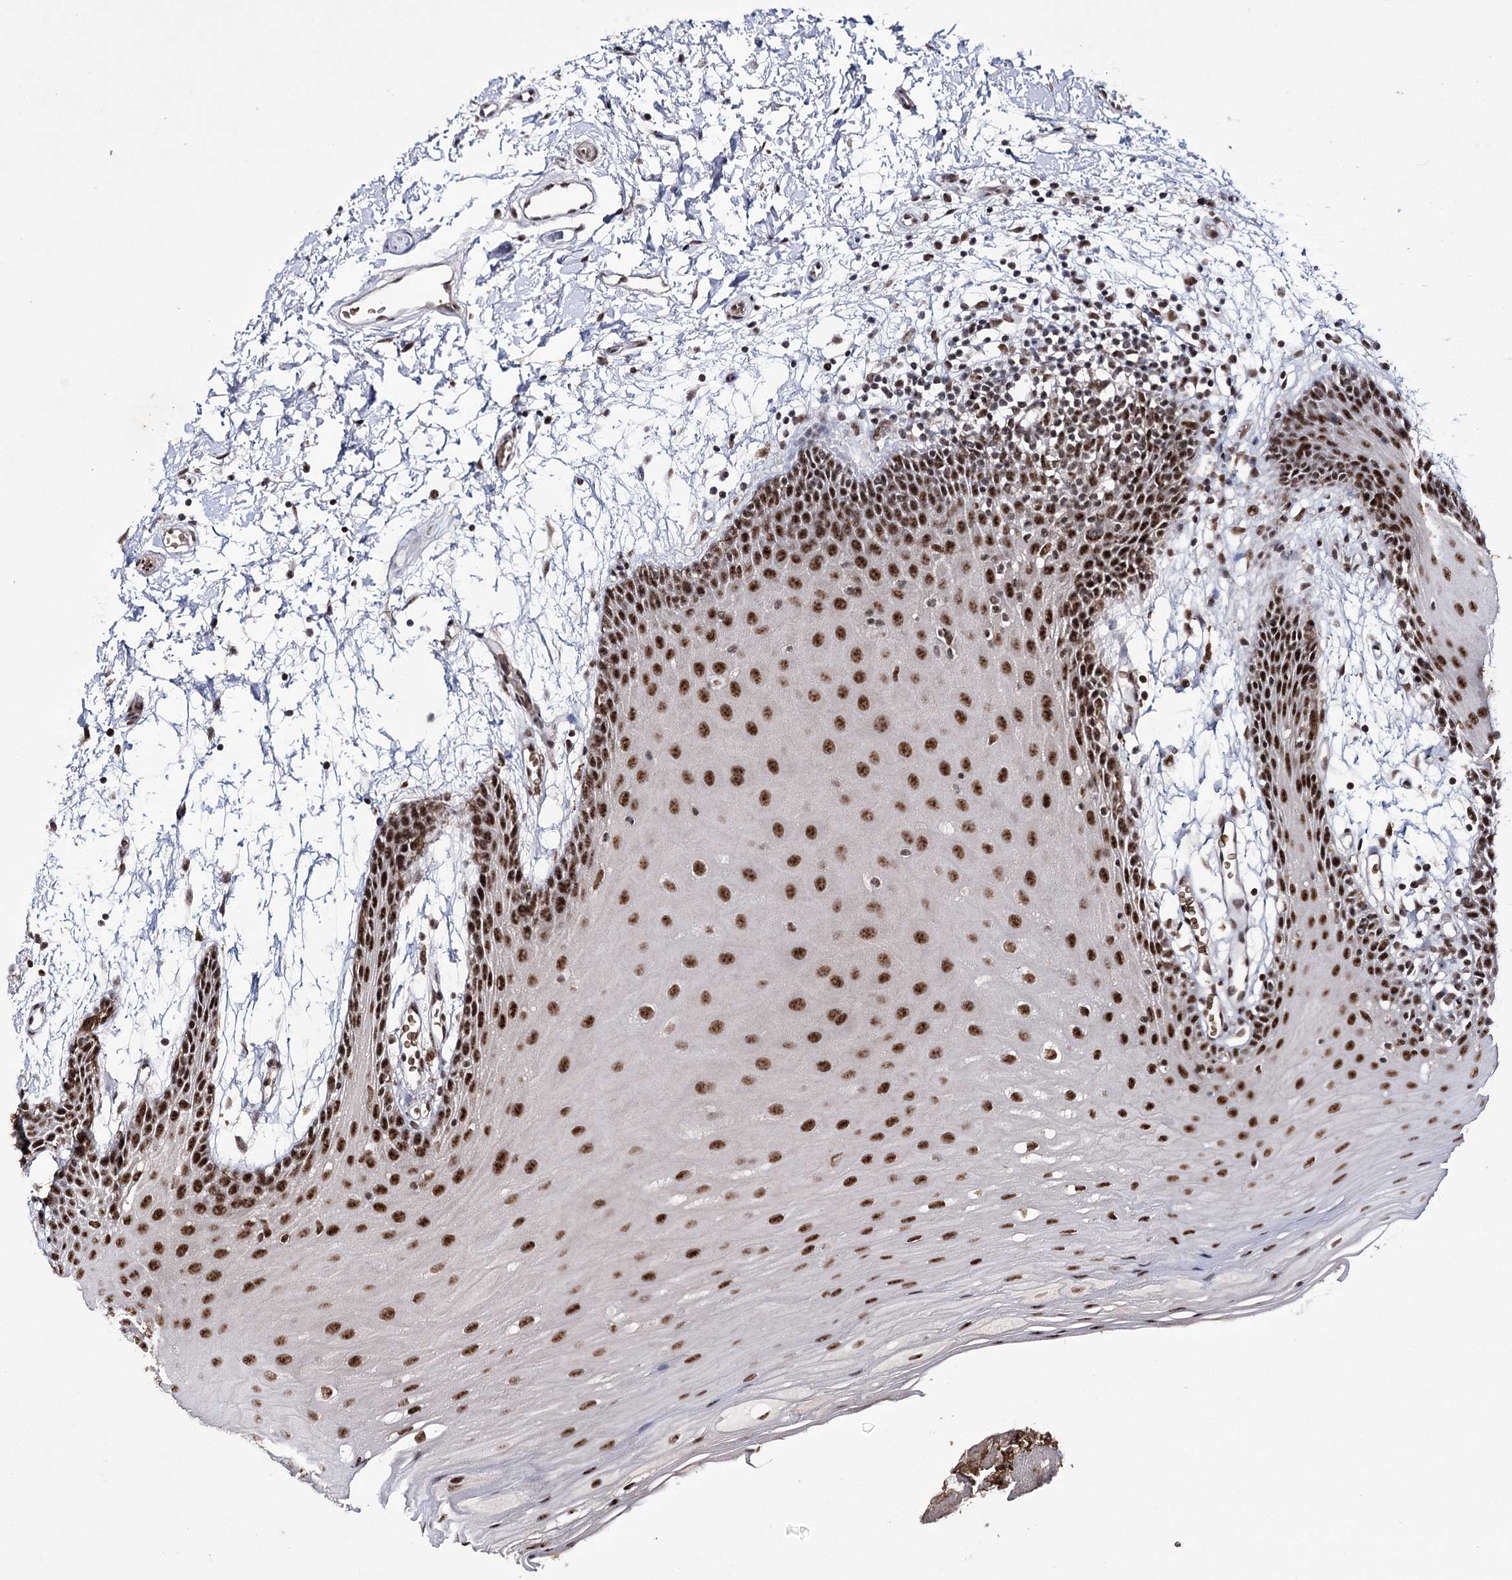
{"staining": {"intensity": "strong", "quantity": ">75%", "location": "nuclear"}, "tissue": "oral mucosa", "cell_type": "Squamous epithelial cells", "image_type": "normal", "snomed": [{"axis": "morphology", "description": "Normal tissue, NOS"}, {"axis": "topography", "description": "Skeletal muscle"}, {"axis": "topography", "description": "Oral tissue"}, {"axis": "topography", "description": "Salivary gland"}, {"axis": "topography", "description": "Peripheral nerve tissue"}], "caption": "Normal oral mucosa reveals strong nuclear positivity in approximately >75% of squamous epithelial cells.", "gene": "PRPF40A", "patient": {"sex": "male", "age": 54}}